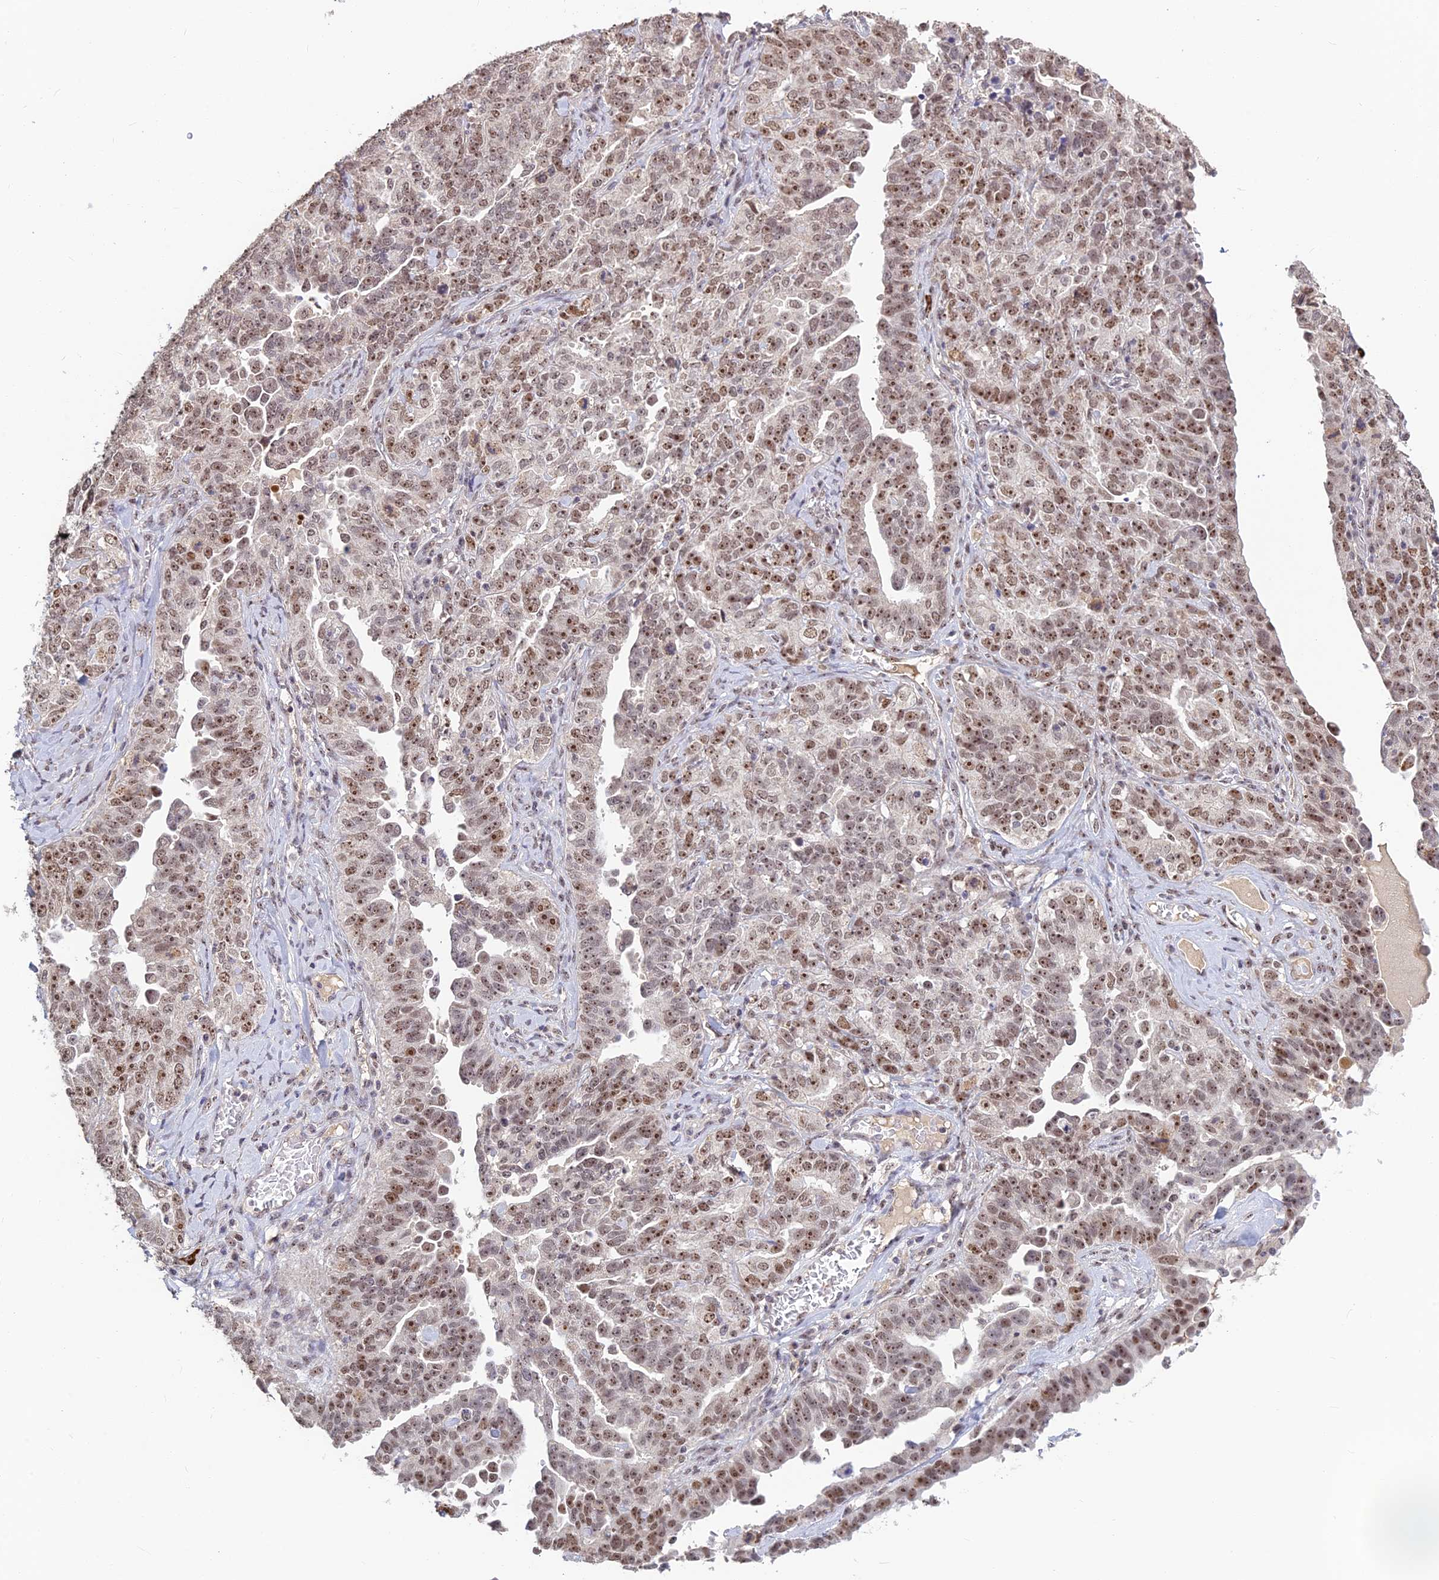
{"staining": {"intensity": "moderate", "quantity": ">75%", "location": "nuclear"}, "tissue": "ovarian cancer", "cell_type": "Tumor cells", "image_type": "cancer", "snomed": [{"axis": "morphology", "description": "Carcinoma, endometroid"}, {"axis": "topography", "description": "Ovary"}], "caption": "Endometroid carcinoma (ovarian) stained with DAB (3,3'-diaminobenzidine) immunohistochemistry (IHC) reveals medium levels of moderate nuclear expression in approximately >75% of tumor cells. Immunohistochemistry stains the protein of interest in brown and the nuclei are stained blue.", "gene": "POLR1G", "patient": {"sex": "female", "age": 62}}